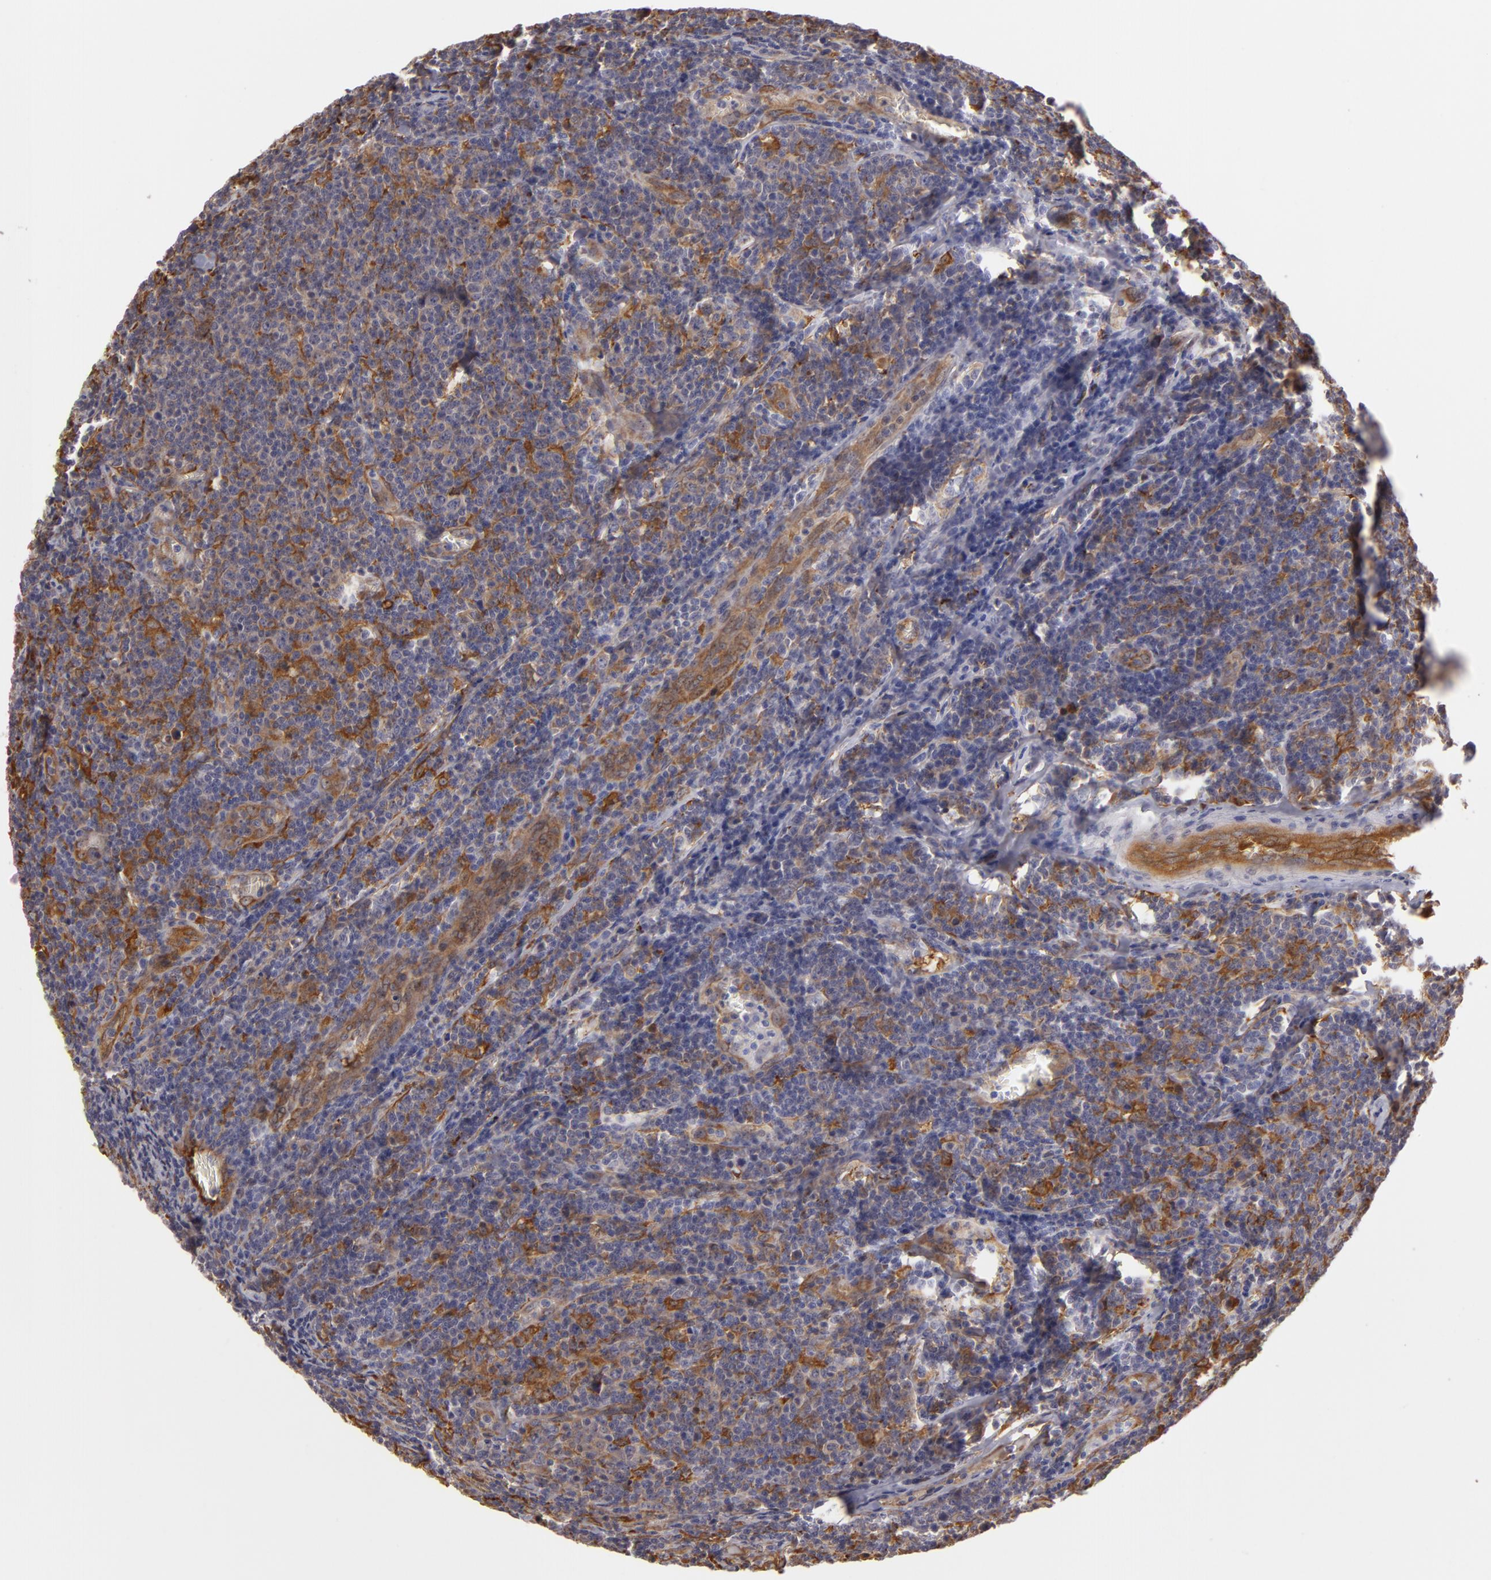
{"staining": {"intensity": "moderate", "quantity": "<25%", "location": "cytoplasmic/membranous"}, "tissue": "lymphoma", "cell_type": "Tumor cells", "image_type": "cancer", "snomed": [{"axis": "morphology", "description": "Malignant lymphoma, non-Hodgkin's type, Low grade"}, {"axis": "topography", "description": "Lymph node"}], "caption": "Human lymphoma stained with a brown dye displays moderate cytoplasmic/membranous positive expression in about <25% of tumor cells.", "gene": "ZNF229", "patient": {"sex": "male", "age": 74}}